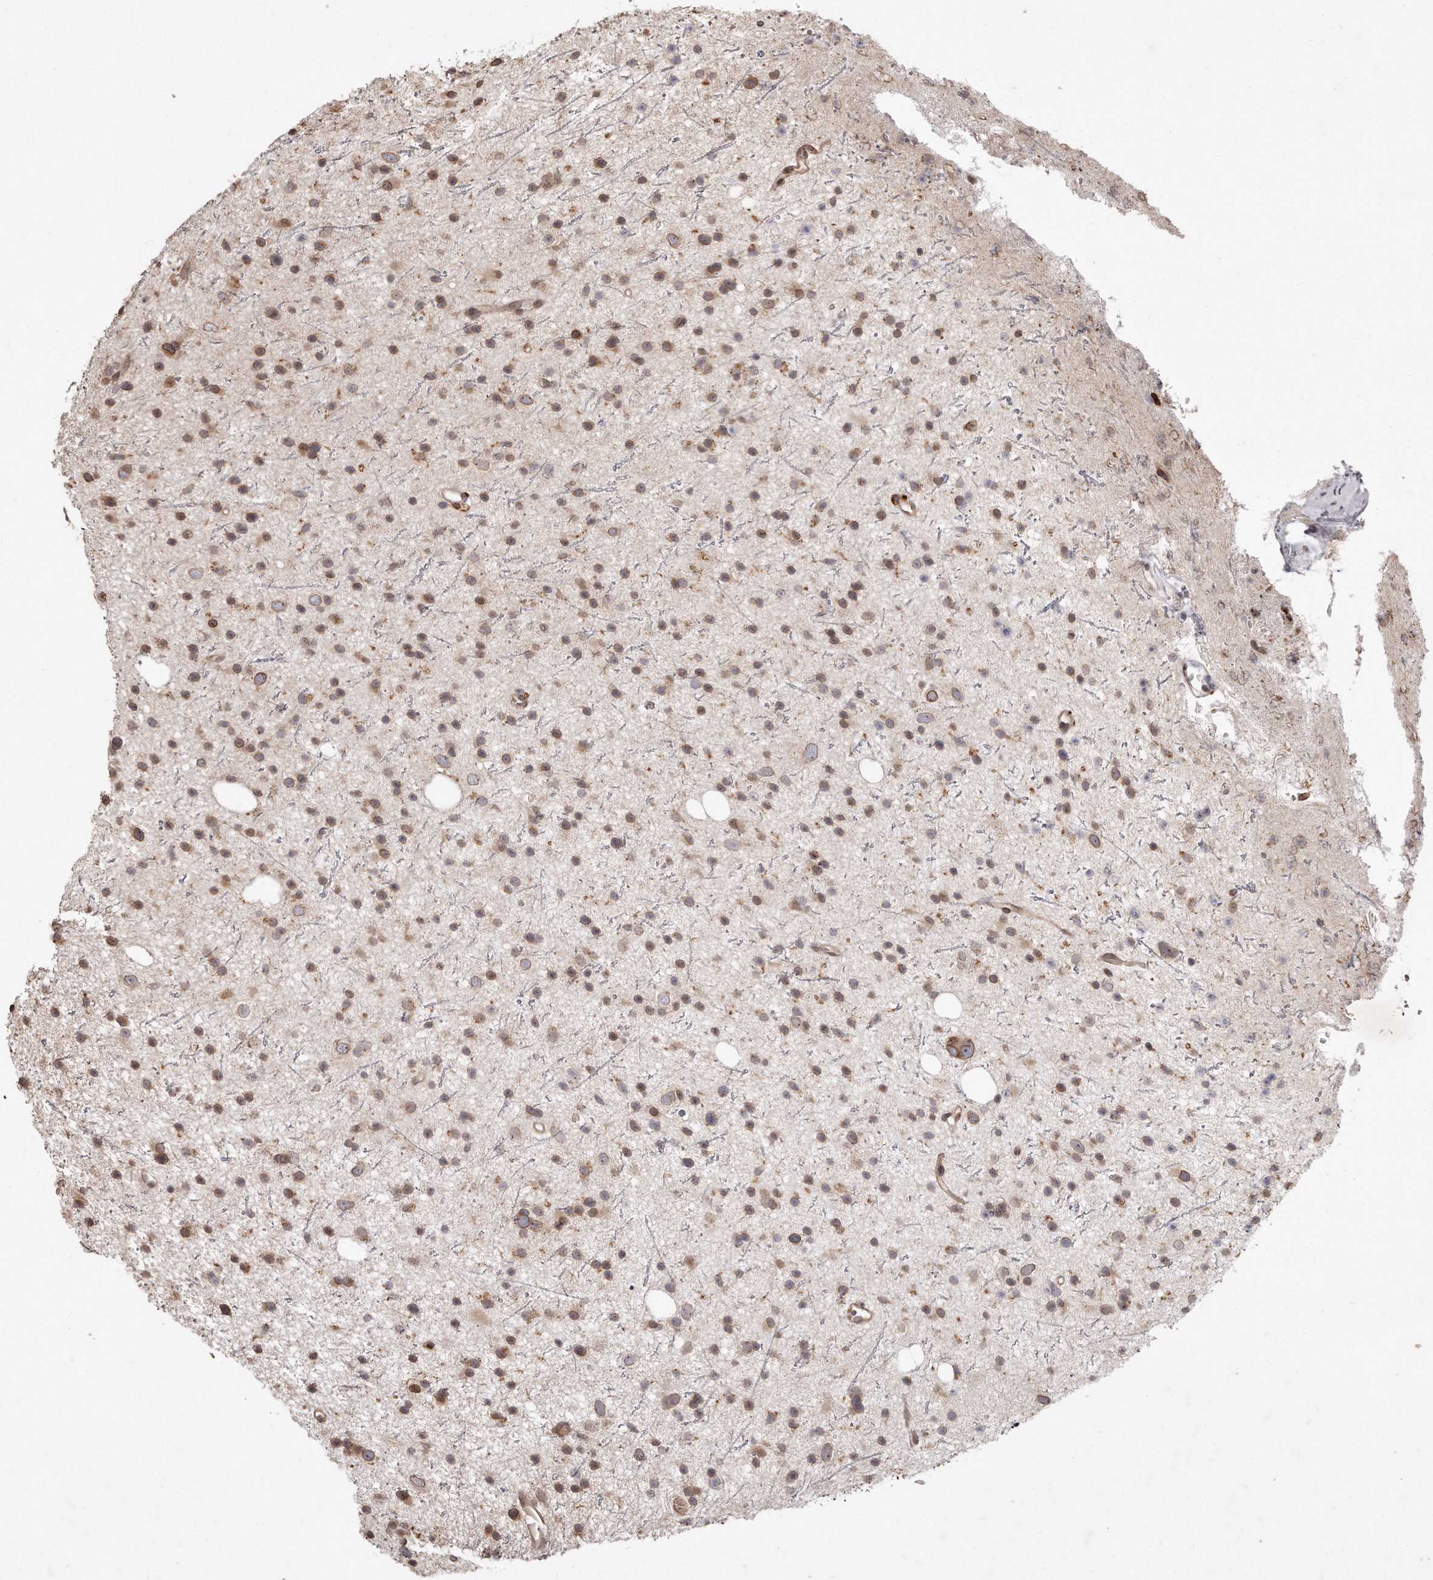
{"staining": {"intensity": "moderate", "quantity": ">75%", "location": "cytoplasmic/membranous"}, "tissue": "glioma", "cell_type": "Tumor cells", "image_type": "cancer", "snomed": [{"axis": "morphology", "description": "Glioma, malignant, Low grade"}, {"axis": "topography", "description": "Cerebral cortex"}], "caption": "Low-grade glioma (malignant) was stained to show a protein in brown. There is medium levels of moderate cytoplasmic/membranous positivity in approximately >75% of tumor cells. (DAB IHC, brown staining for protein, blue staining for nuclei).", "gene": "HASPIN", "patient": {"sex": "female", "age": 39}}